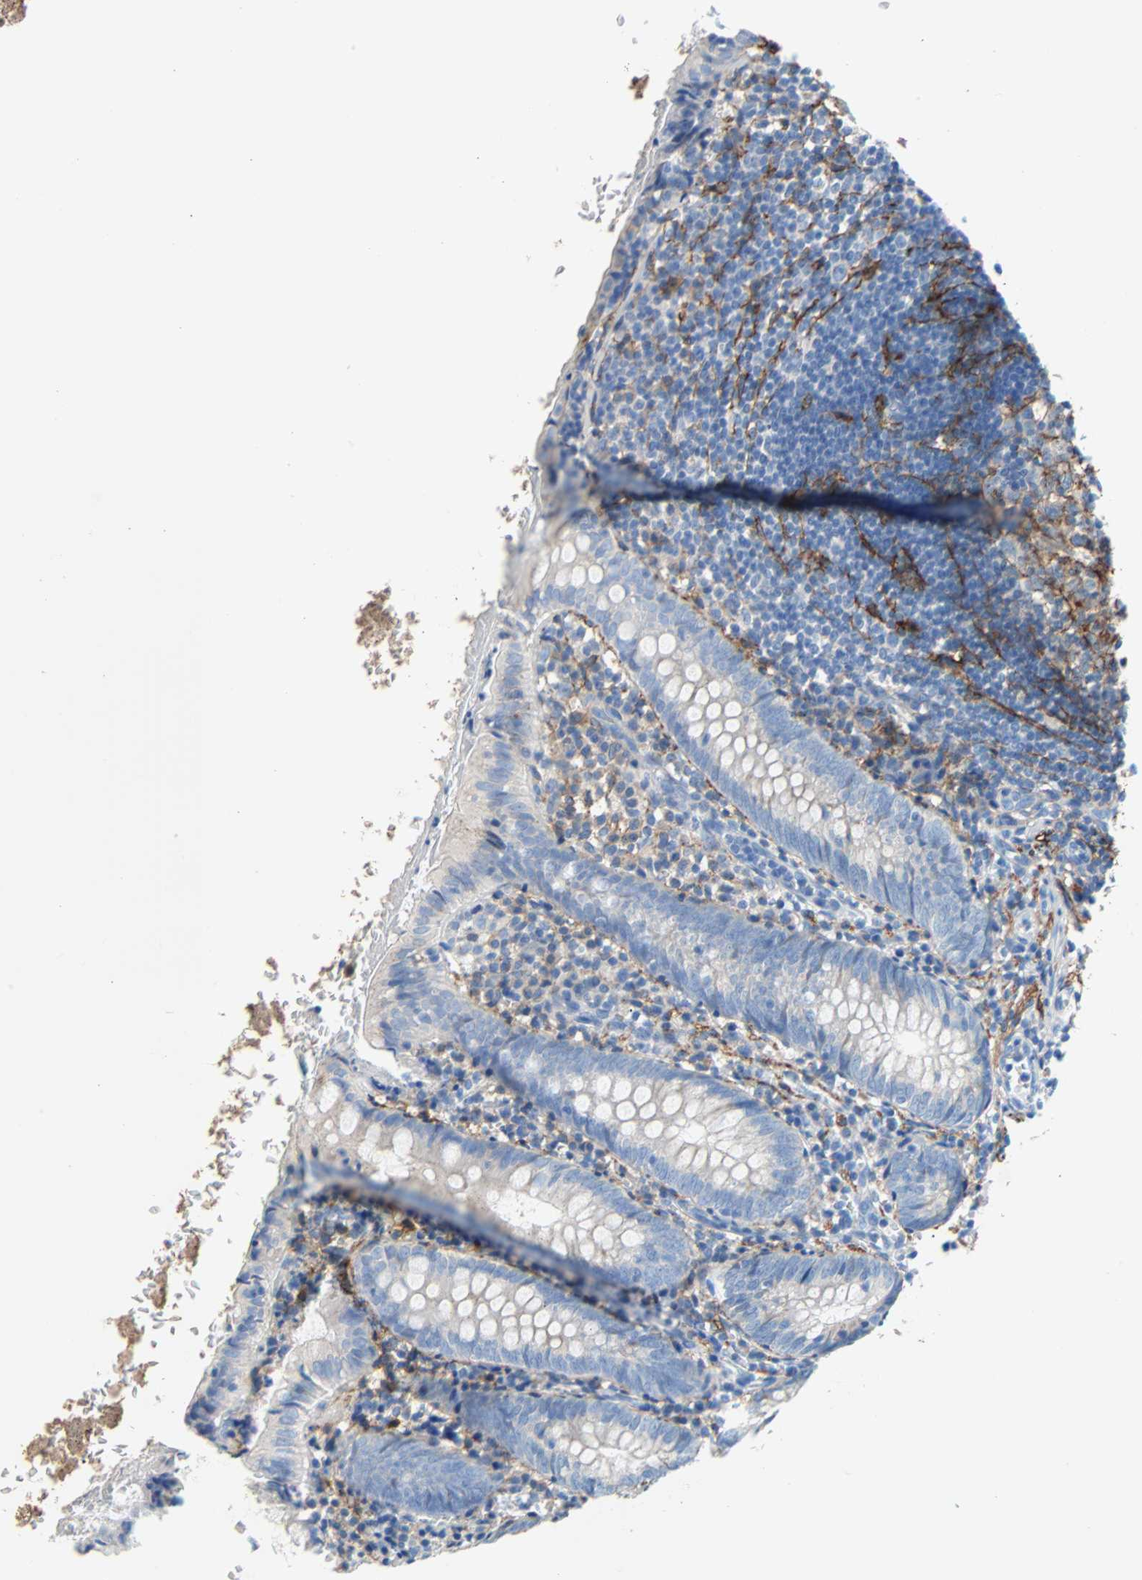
{"staining": {"intensity": "negative", "quantity": "none", "location": "none"}, "tissue": "appendix", "cell_type": "Glandular cells", "image_type": "normal", "snomed": [{"axis": "morphology", "description": "Normal tissue, NOS"}, {"axis": "topography", "description": "Appendix"}], "caption": "DAB (3,3'-diaminobenzidine) immunohistochemical staining of unremarkable human appendix exhibits no significant positivity in glandular cells.", "gene": "PDPN", "patient": {"sex": "female", "age": 10}}